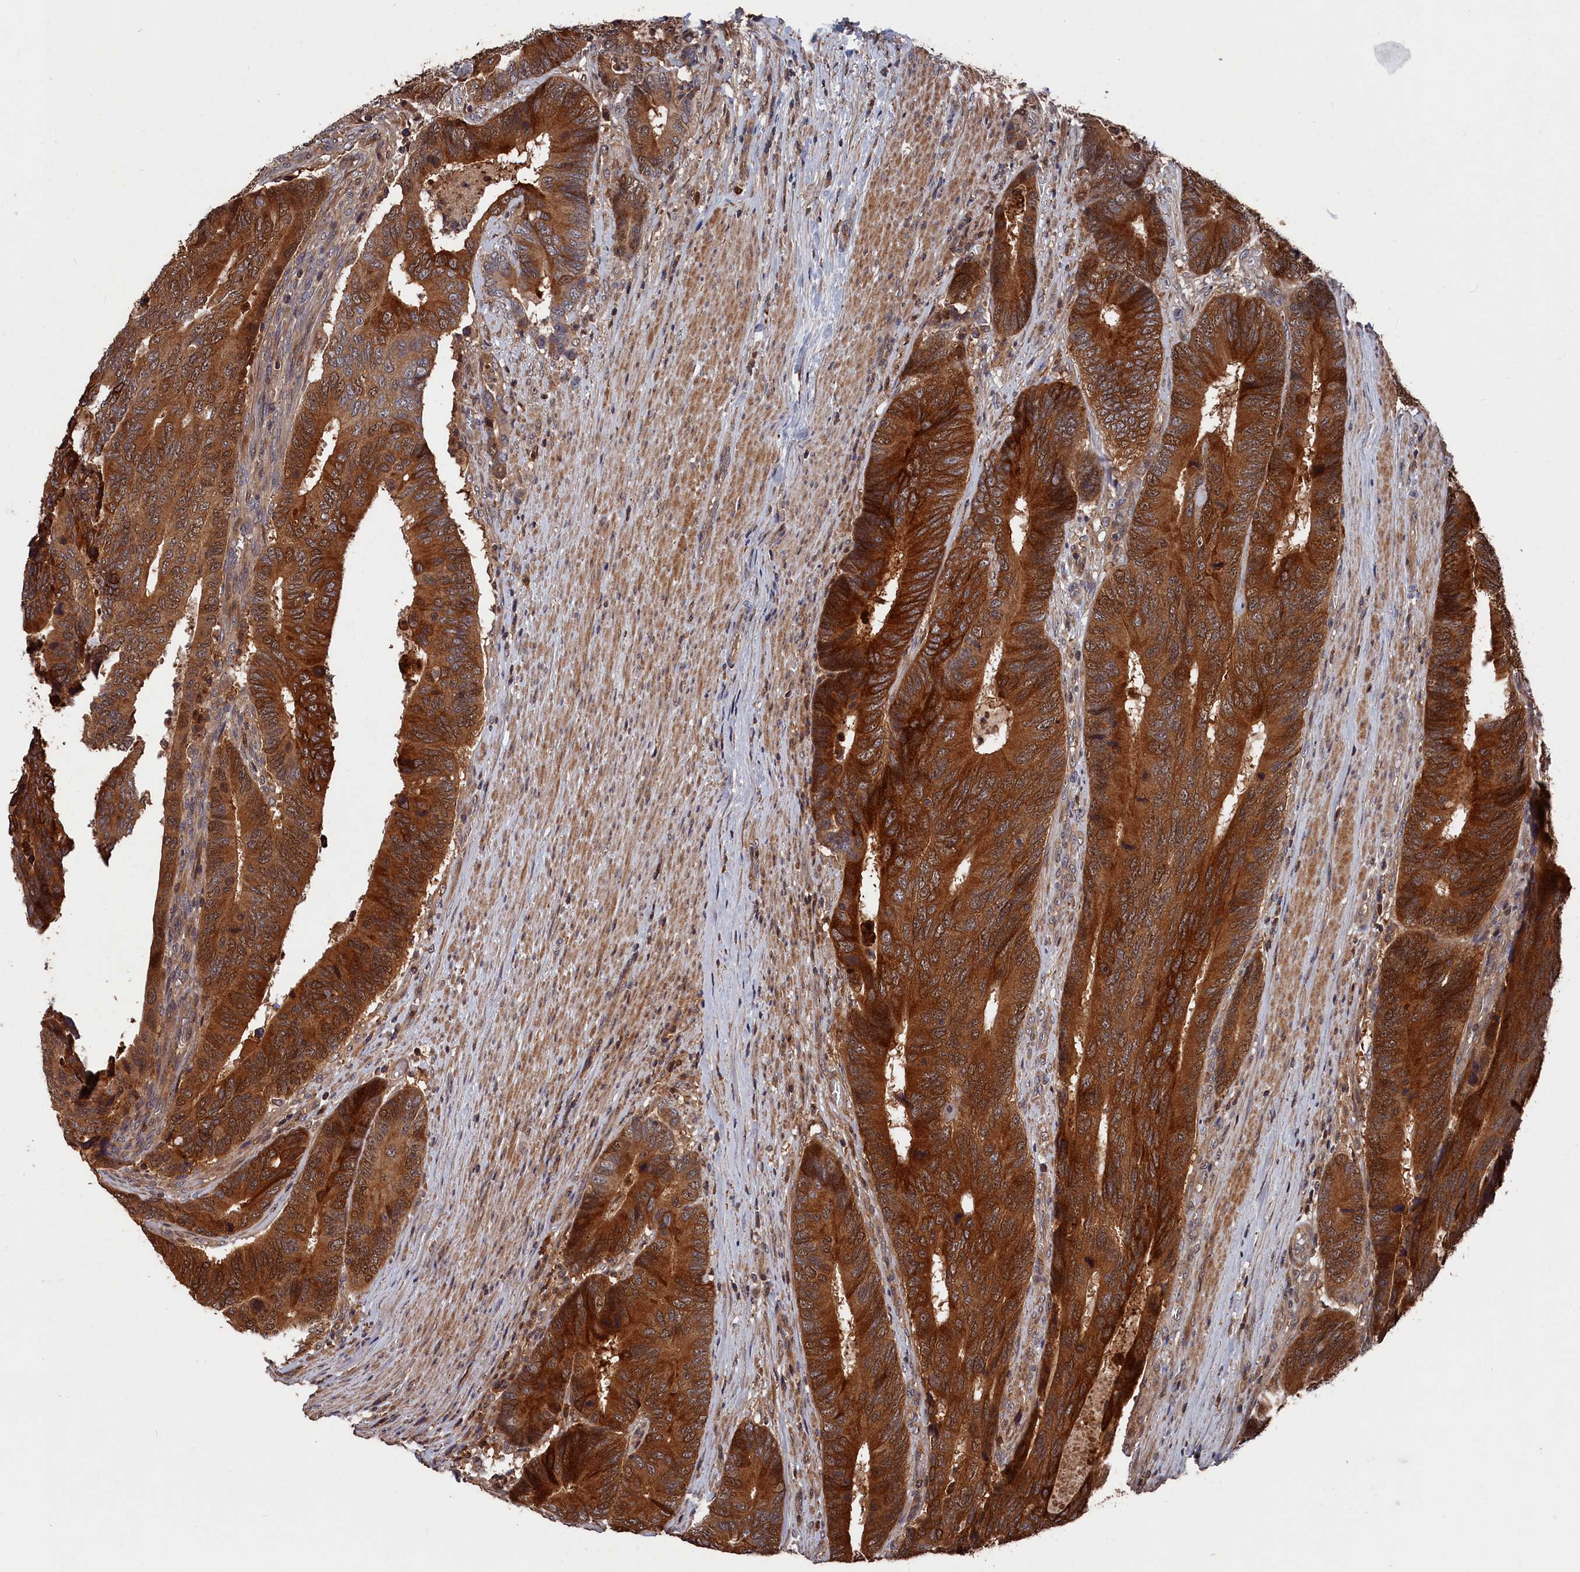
{"staining": {"intensity": "strong", "quantity": ">75%", "location": "cytoplasmic/membranous"}, "tissue": "colorectal cancer", "cell_type": "Tumor cells", "image_type": "cancer", "snomed": [{"axis": "morphology", "description": "Adenocarcinoma, NOS"}, {"axis": "topography", "description": "Colon"}], "caption": "Strong cytoplasmic/membranous positivity for a protein is identified in about >75% of tumor cells of colorectal cancer using IHC.", "gene": "RMI2", "patient": {"sex": "male", "age": 87}}